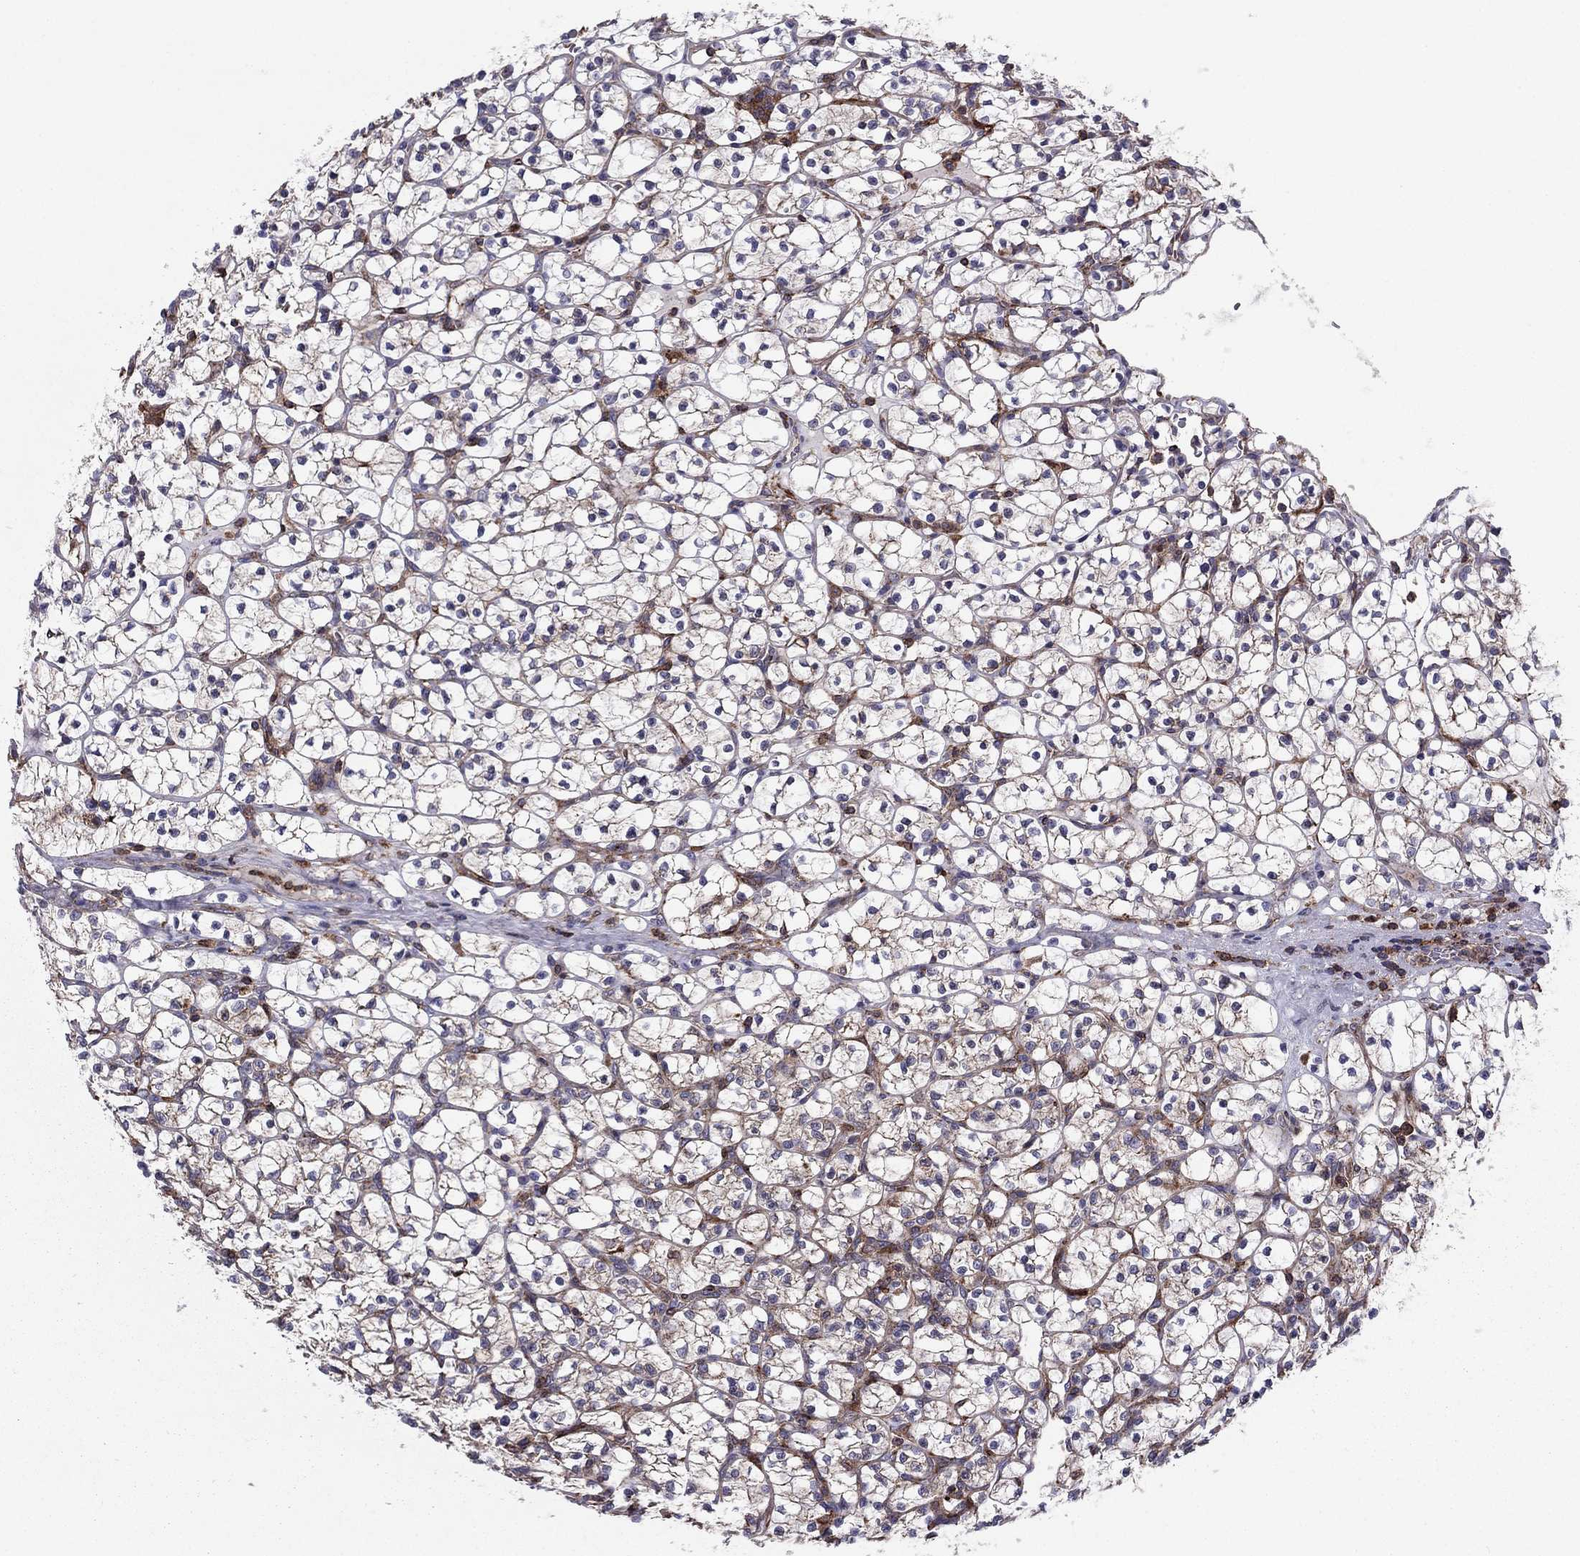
{"staining": {"intensity": "moderate", "quantity": "<25%", "location": "cytoplasmic/membranous"}, "tissue": "renal cancer", "cell_type": "Tumor cells", "image_type": "cancer", "snomed": [{"axis": "morphology", "description": "Adenocarcinoma, NOS"}, {"axis": "topography", "description": "Kidney"}], "caption": "Moderate cytoplasmic/membranous expression for a protein is present in approximately <25% of tumor cells of renal cancer using immunohistochemistry (IHC).", "gene": "ALG6", "patient": {"sex": "female", "age": 89}}